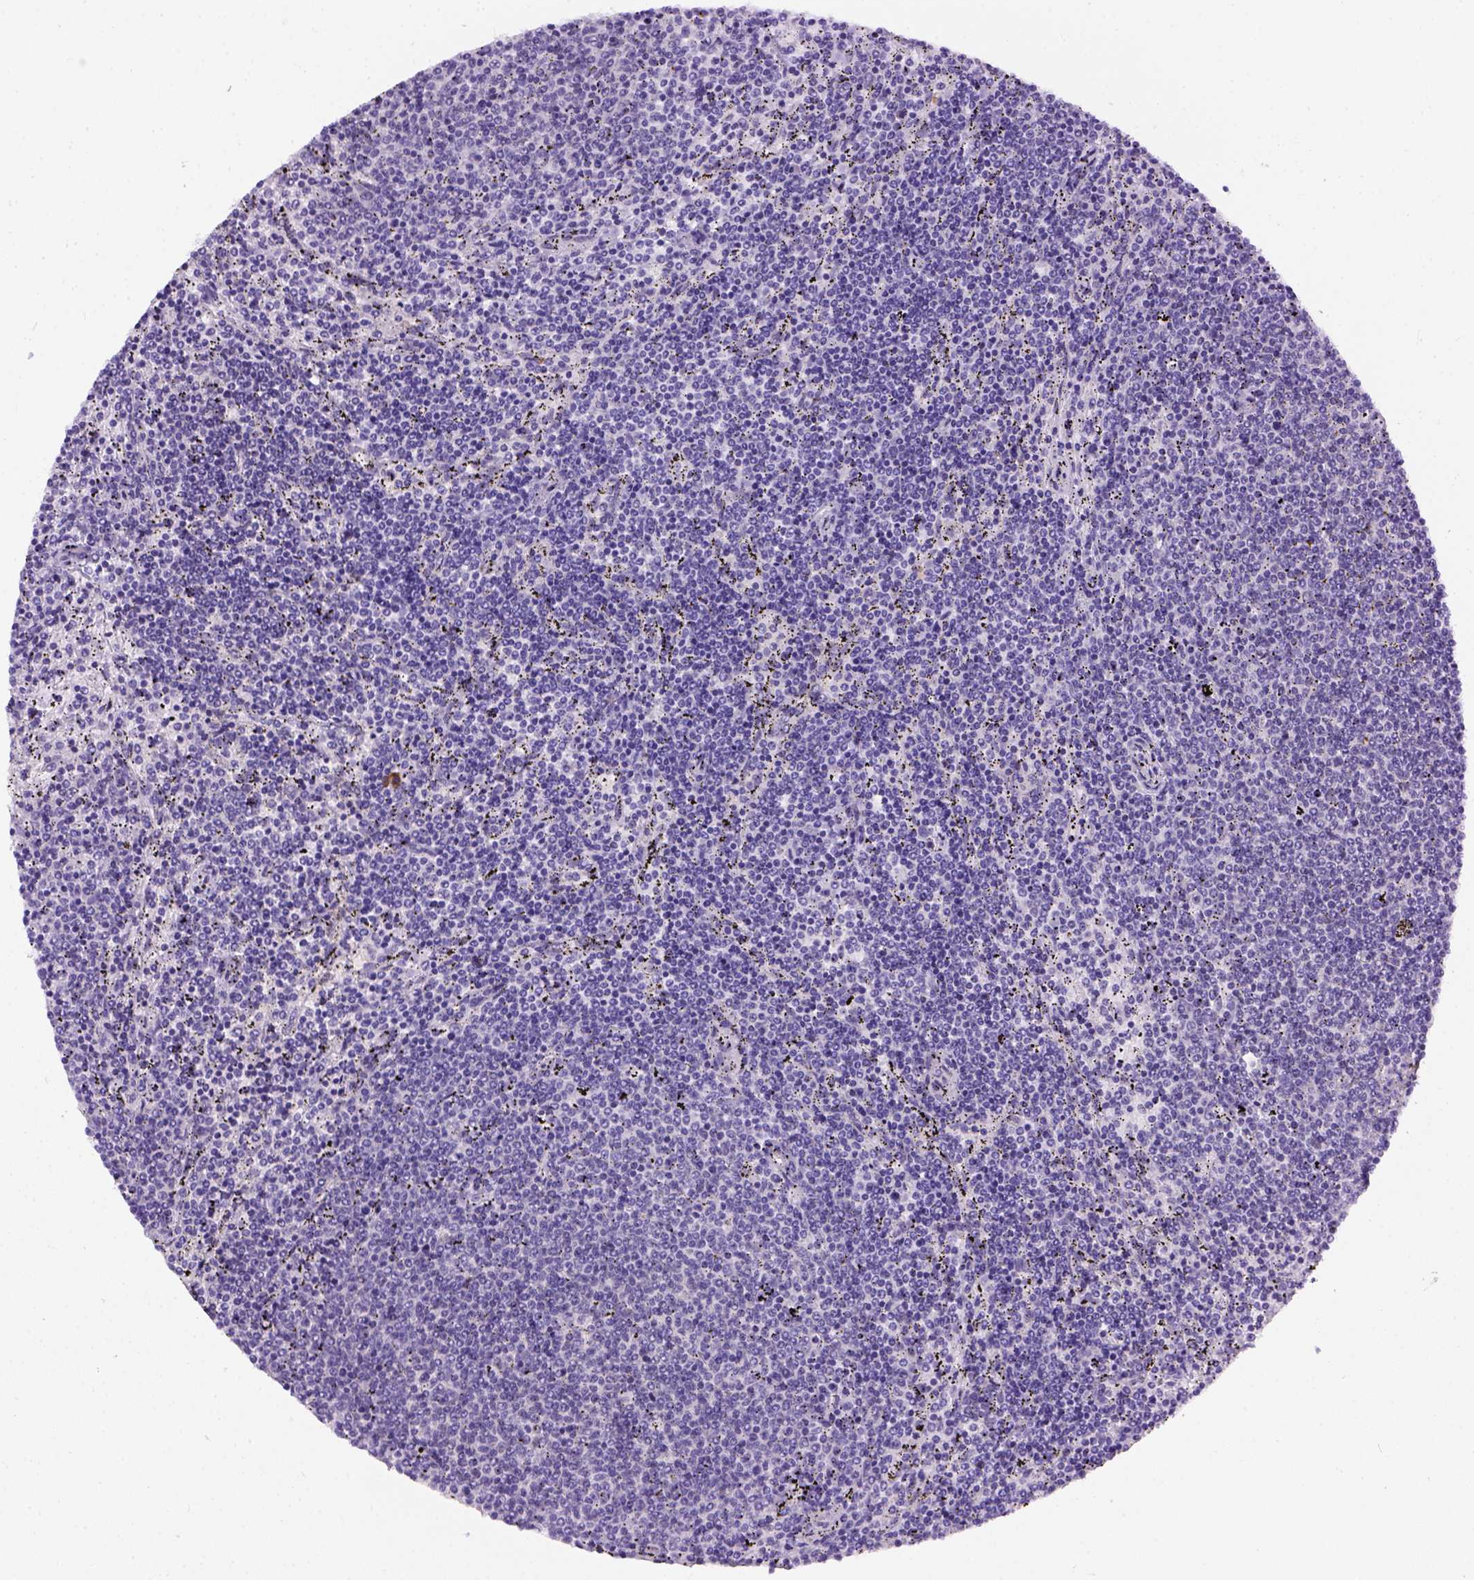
{"staining": {"intensity": "negative", "quantity": "none", "location": "none"}, "tissue": "lymphoma", "cell_type": "Tumor cells", "image_type": "cancer", "snomed": [{"axis": "morphology", "description": "Malignant lymphoma, non-Hodgkin's type, Low grade"}, {"axis": "topography", "description": "Spleen"}], "caption": "Lymphoma was stained to show a protein in brown. There is no significant staining in tumor cells.", "gene": "FAM184B", "patient": {"sex": "female", "age": 50}}